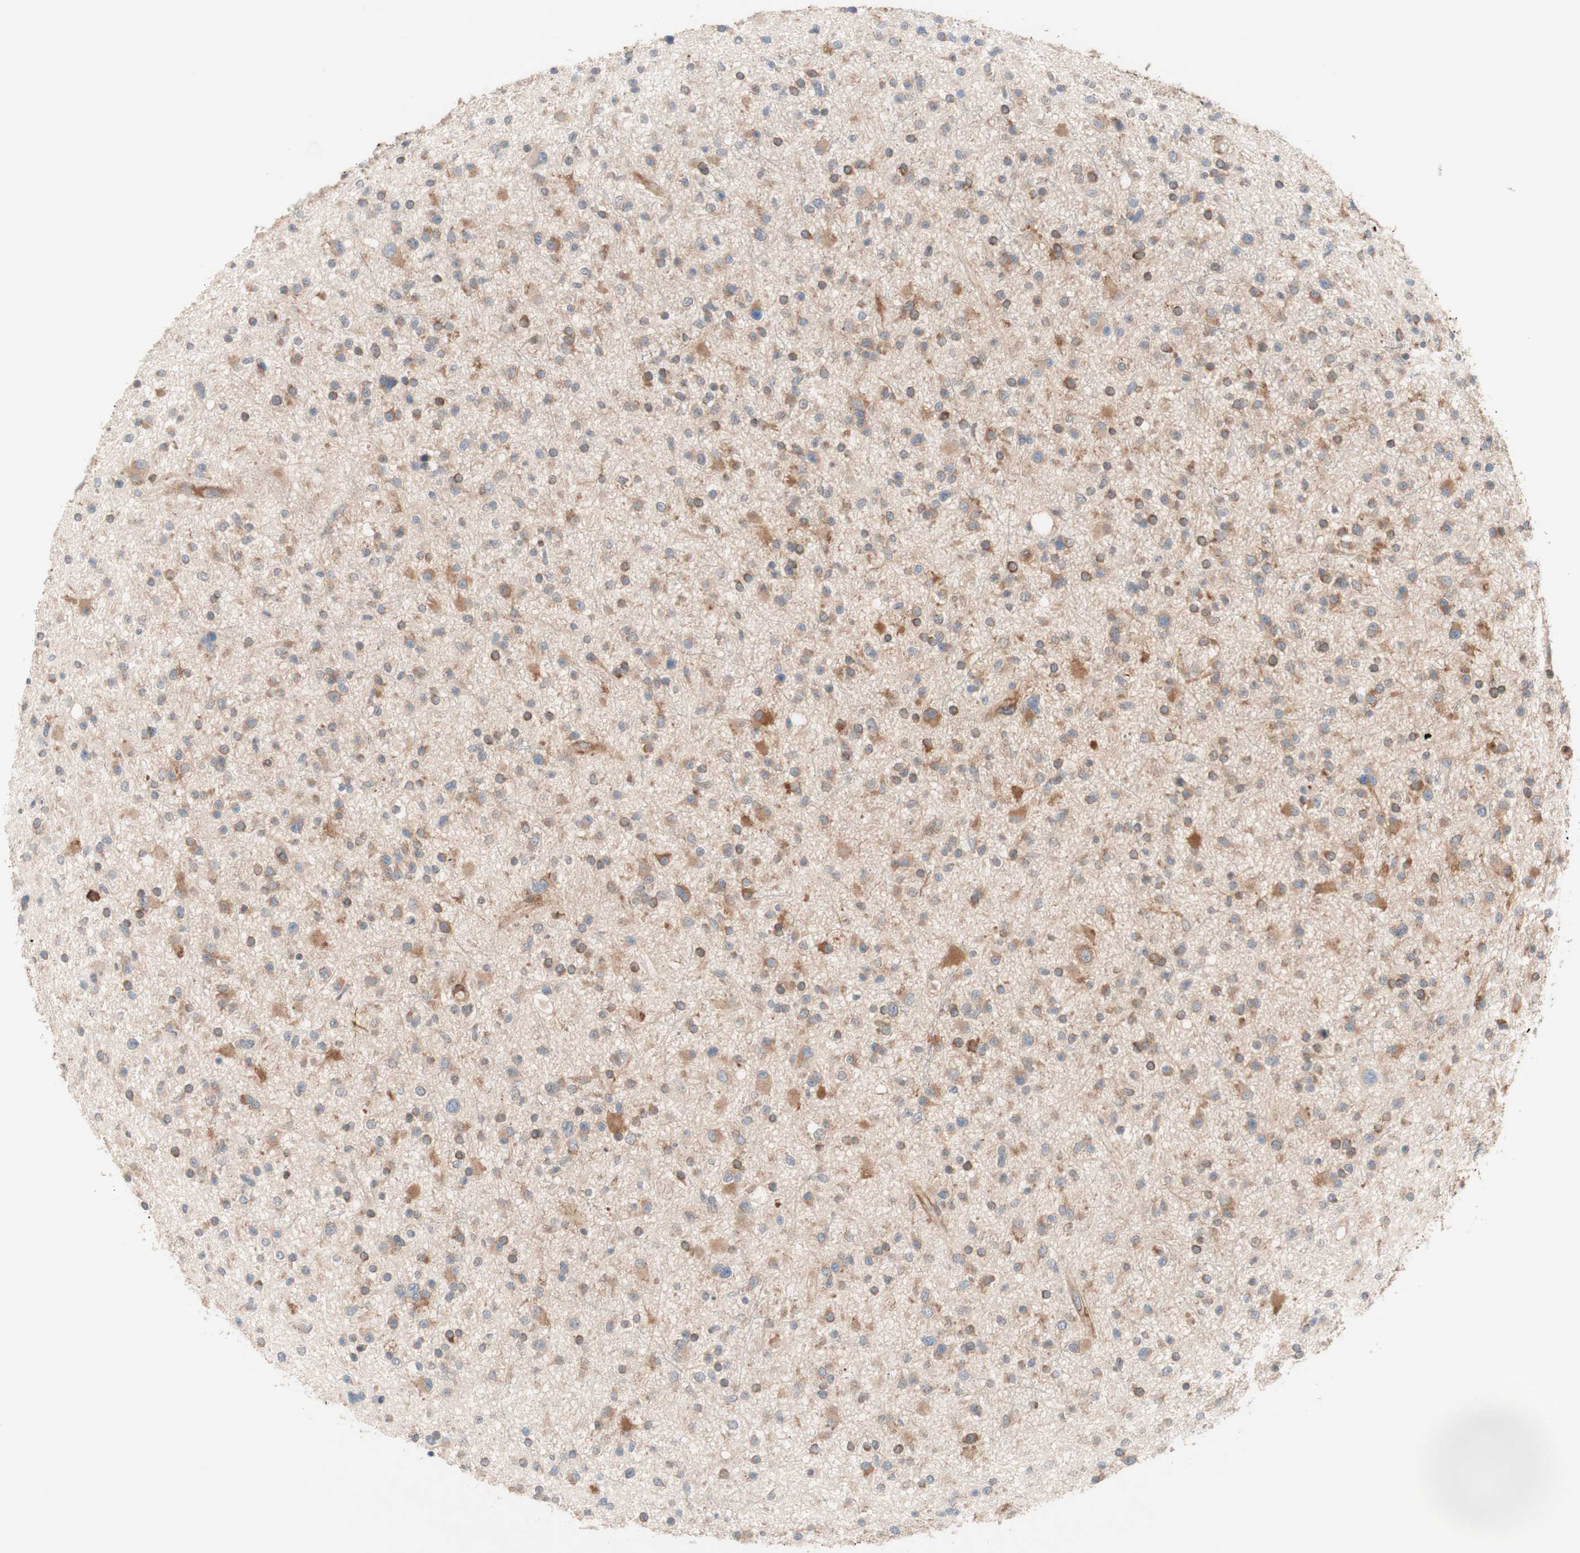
{"staining": {"intensity": "moderate", "quantity": ">75%", "location": "cytoplasmic/membranous"}, "tissue": "glioma", "cell_type": "Tumor cells", "image_type": "cancer", "snomed": [{"axis": "morphology", "description": "Glioma, malignant, High grade"}, {"axis": "topography", "description": "Brain"}], "caption": "The micrograph displays immunohistochemical staining of malignant glioma (high-grade). There is moderate cytoplasmic/membranous positivity is identified in about >75% of tumor cells. The staining is performed using DAB brown chromogen to label protein expression. The nuclei are counter-stained blue using hematoxylin.", "gene": "CCN4", "patient": {"sex": "male", "age": 33}}